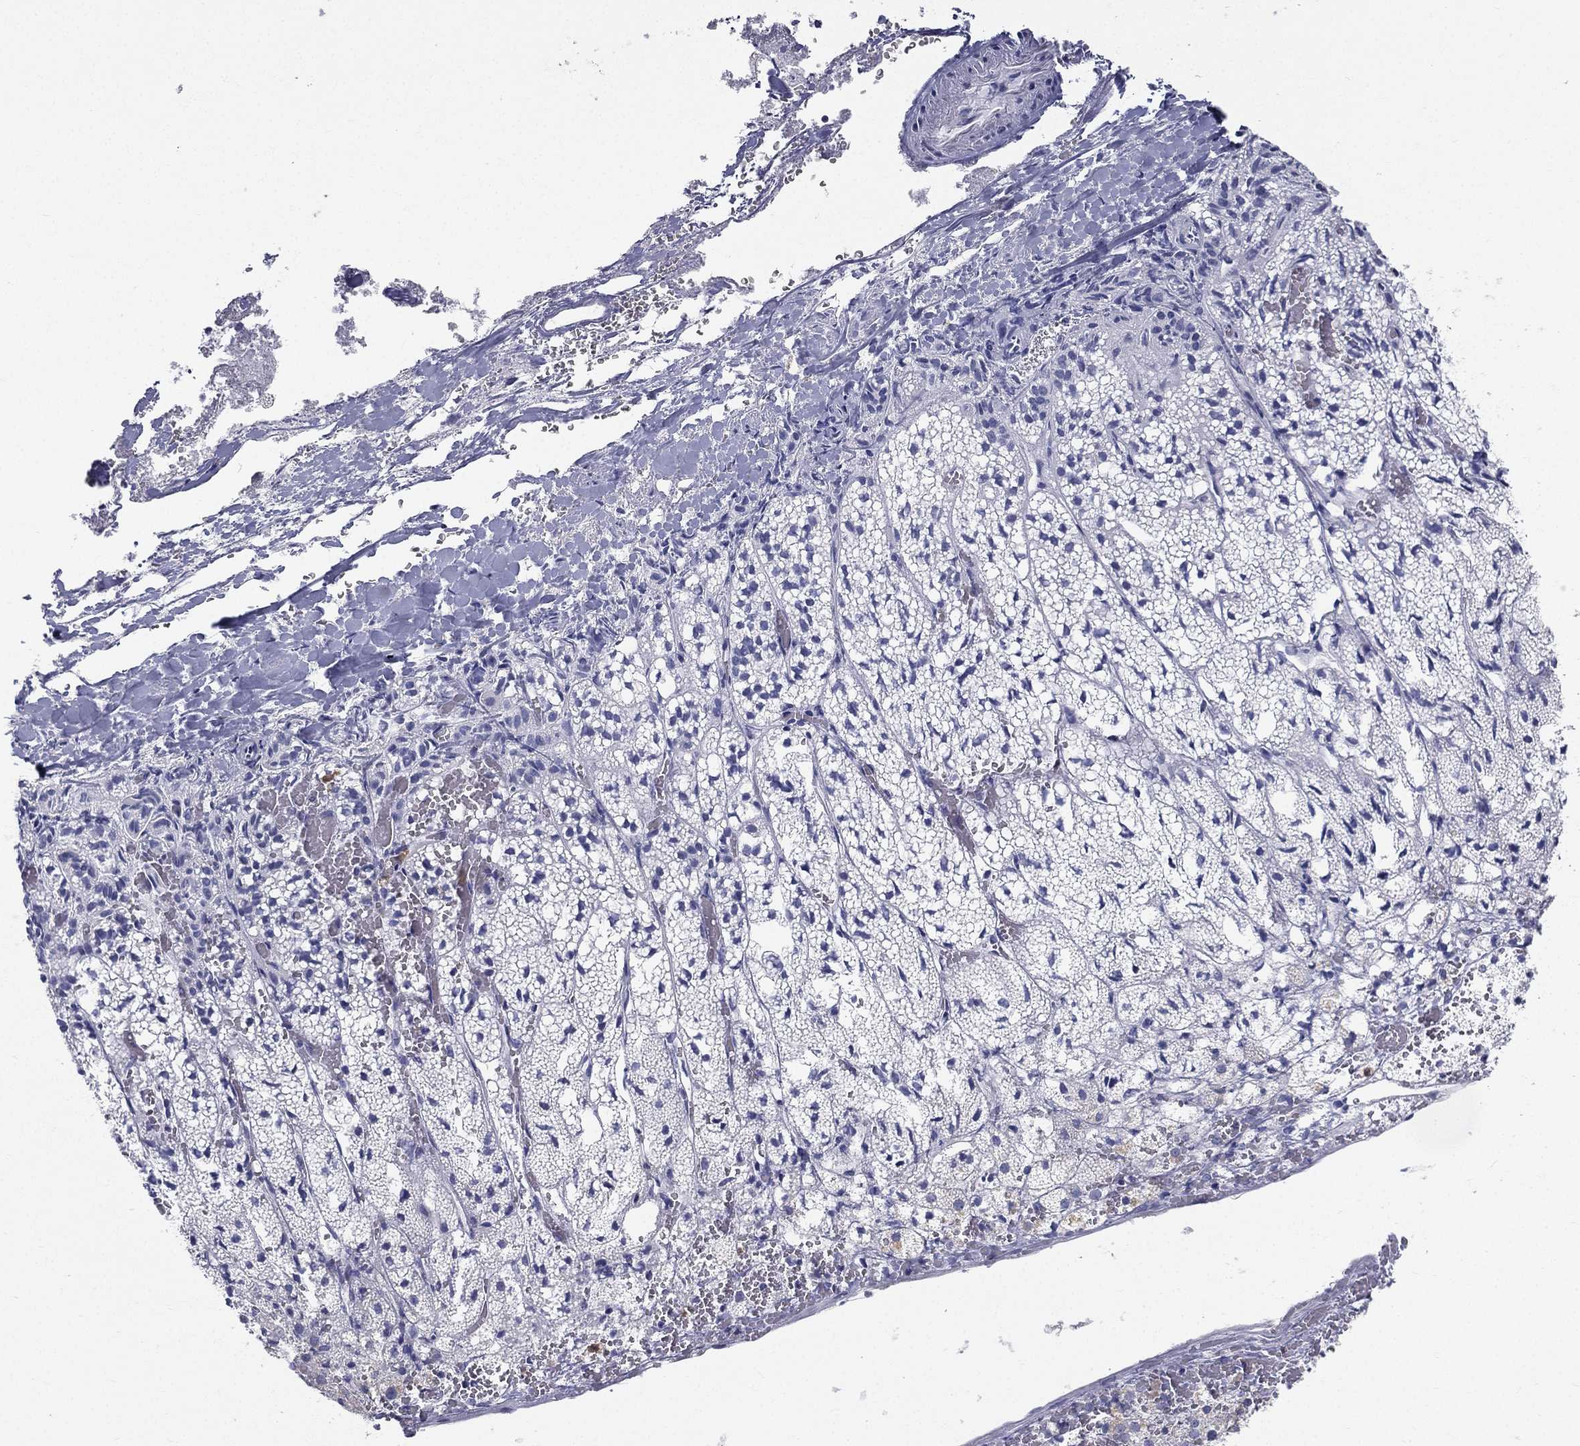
{"staining": {"intensity": "negative", "quantity": "none", "location": "none"}, "tissue": "adrenal gland", "cell_type": "Glandular cells", "image_type": "normal", "snomed": [{"axis": "morphology", "description": "Normal tissue, NOS"}, {"axis": "topography", "description": "Adrenal gland"}], "caption": "Human adrenal gland stained for a protein using immunohistochemistry demonstrates no positivity in glandular cells.", "gene": "DEFB121", "patient": {"sex": "male", "age": 53}}